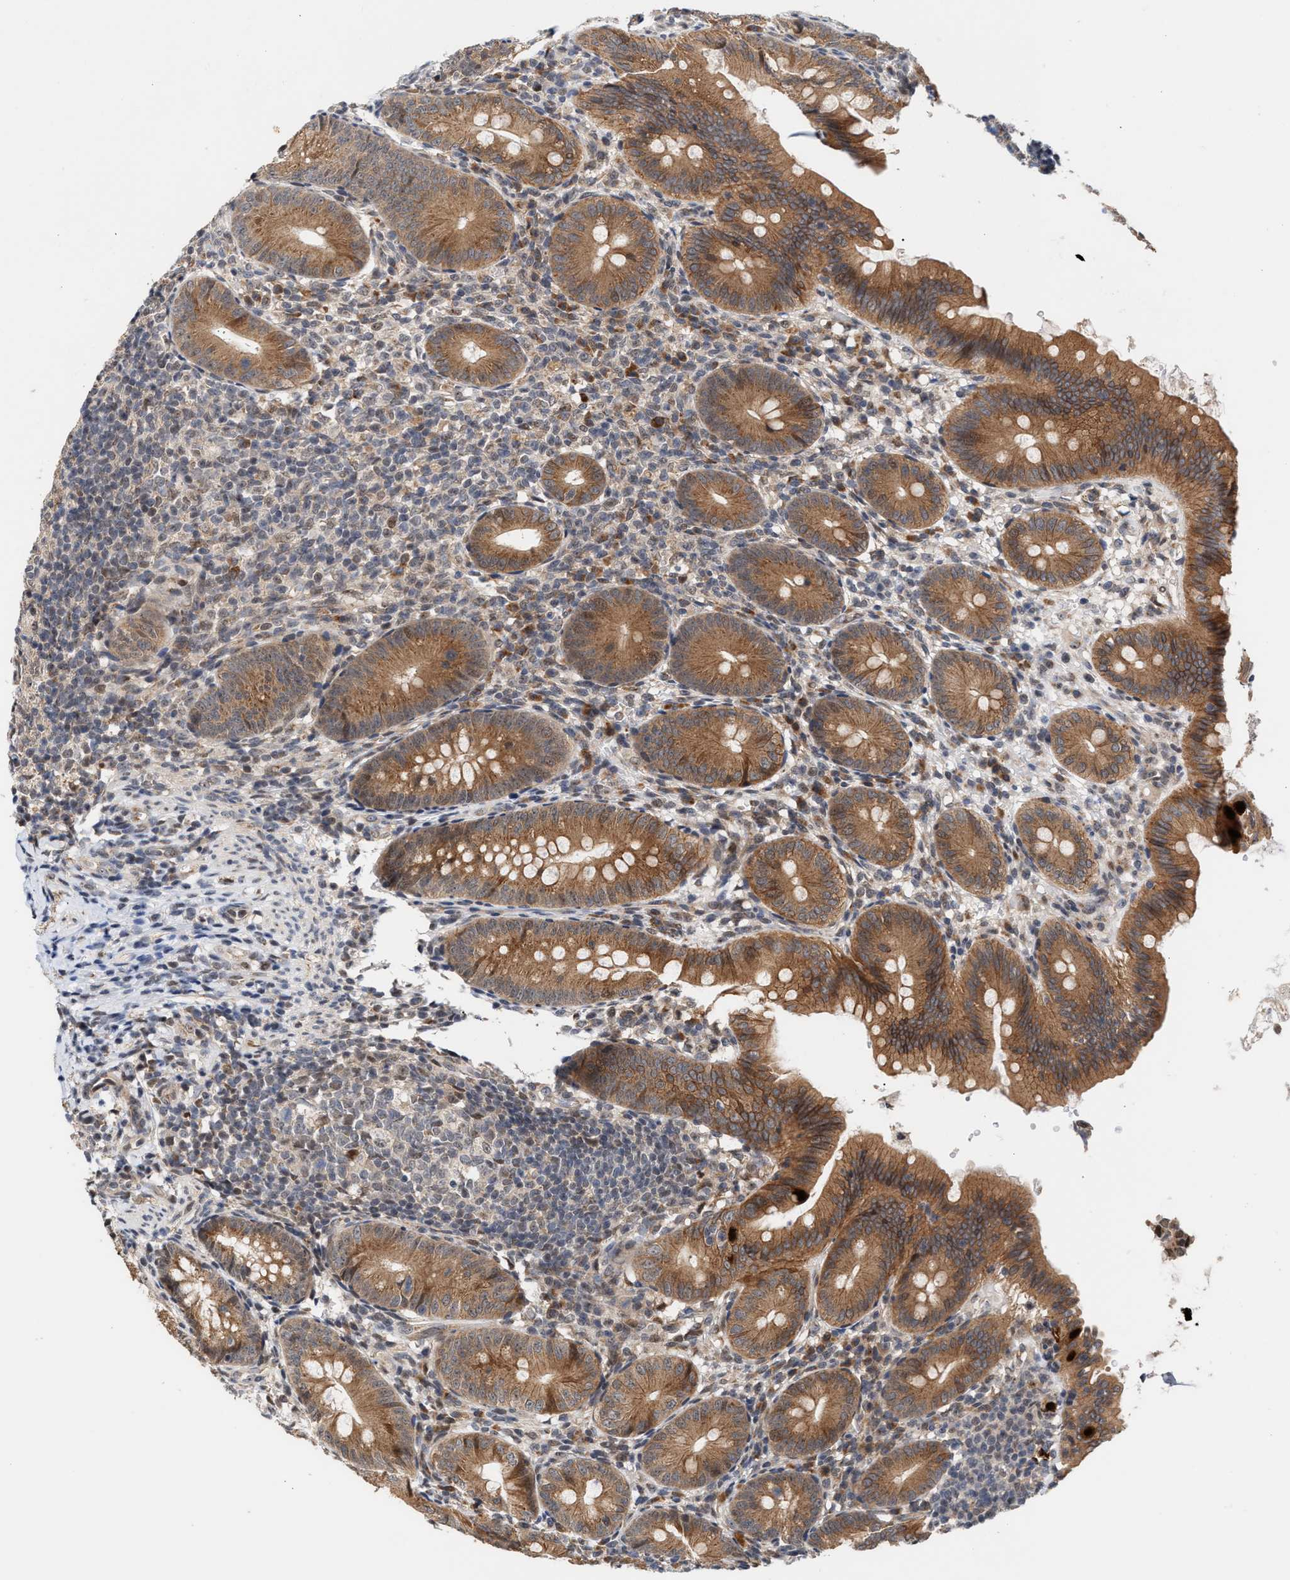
{"staining": {"intensity": "moderate", "quantity": ">75%", "location": "cytoplasmic/membranous"}, "tissue": "appendix", "cell_type": "Glandular cells", "image_type": "normal", "snomed": [{"axis": "morphology", "description": "Normal tissue, NOS"}, {"axis": "topography", "description": "Appendix"}], "caption": "A brown stain shows moderate cytoplasmic/membranous expression of a protein in glandular cells of normal human appendix.", "gene": "MKNK2", "patient": {"sex": "male", "age": 1}}